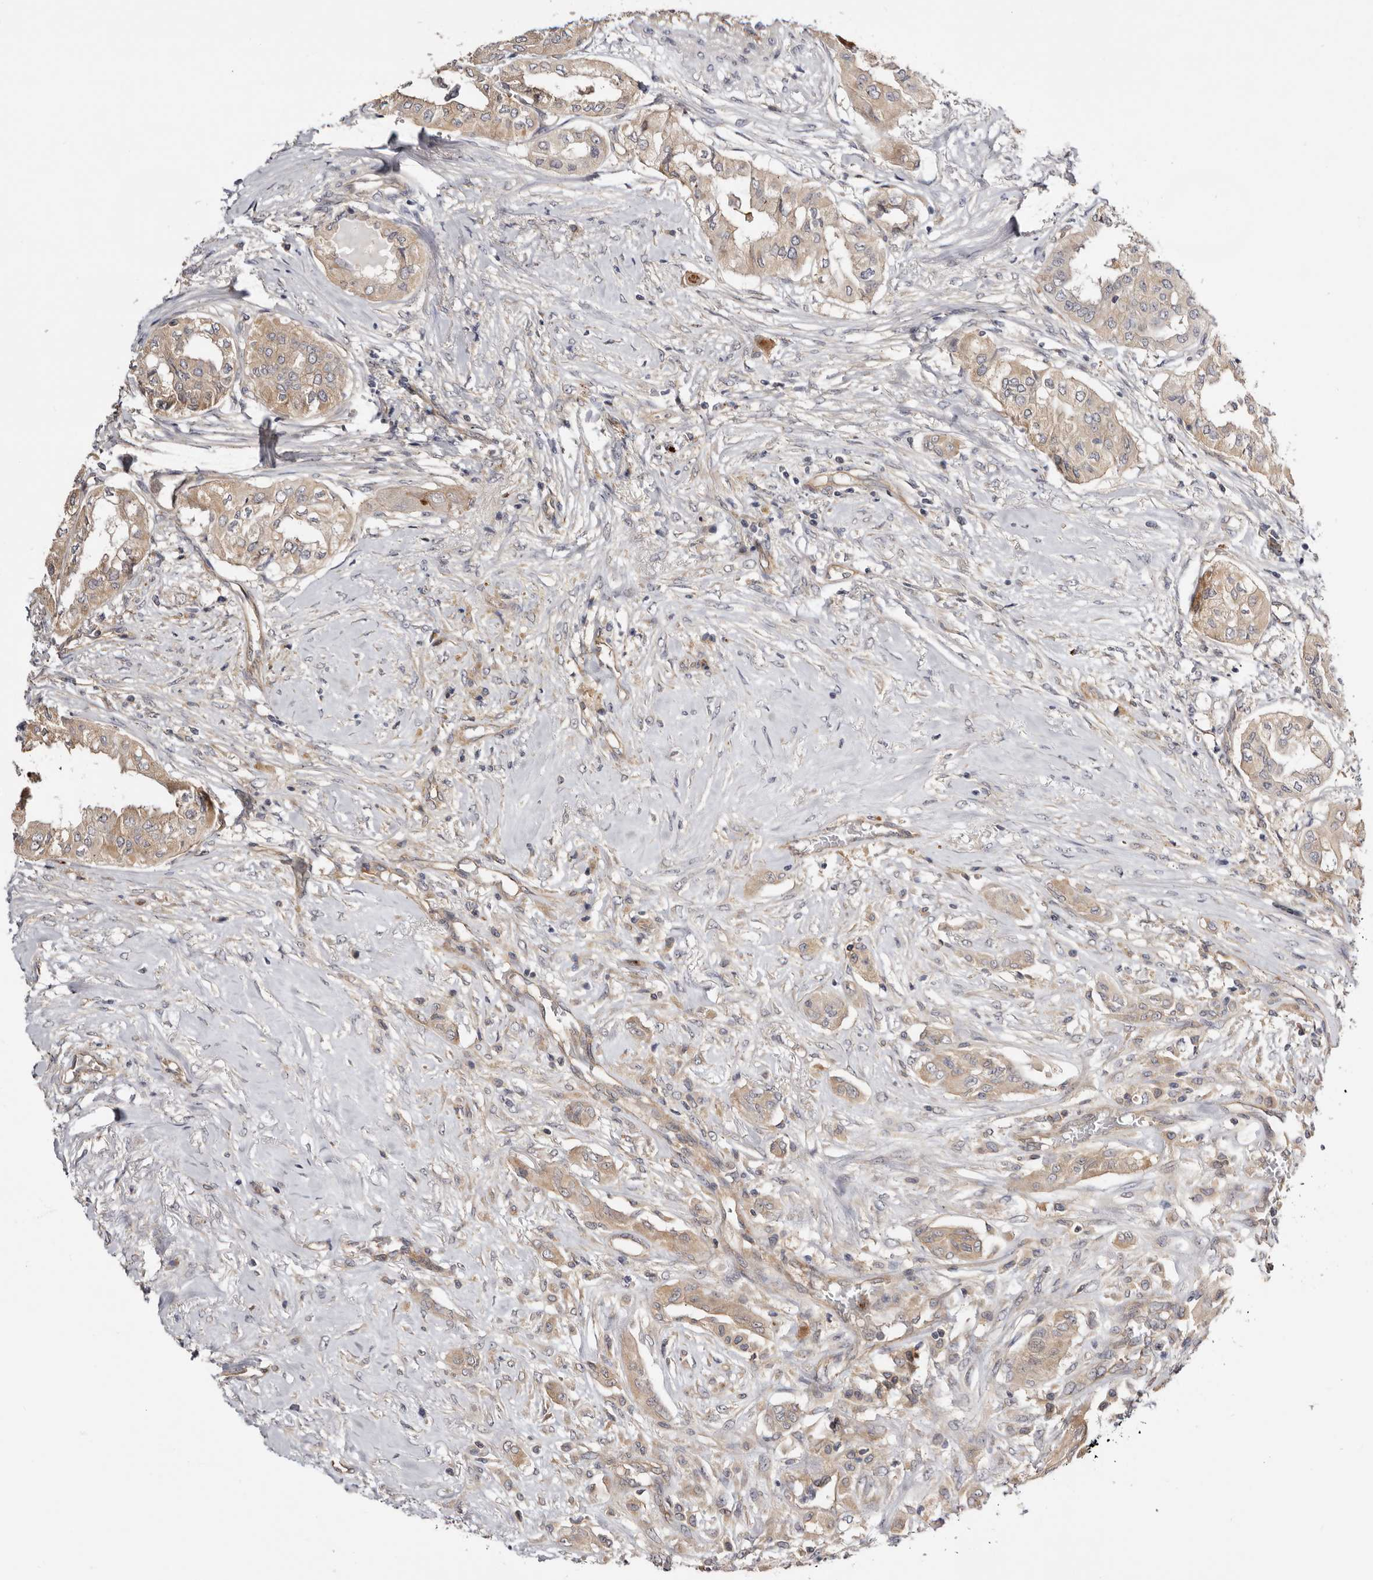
{"staining": {"intensity": "weak", "quantity": ">75%", "location": "cytoplasmic/membranous"}, "tissue": "thyroid cancer", "cell_type": "Tumor cells", "image_type": "cancer", "snomed": [{"axis": "morphology", "description": "Papillary adenocarcinoma, NOS"}, {"axis": "topography", "description": "Thyroid gland"}], "caption": "The histopathology image reveals staining of thyroid papillary adenocarcinoma, revealing weak cytoplasmic/membranous protein expression (brown color) within tumor cells. (DAB = brown stain, brightfield microscopy at high magnification).", "gene": "PANK4", "patient": {"sex": "female", "age": 59}}